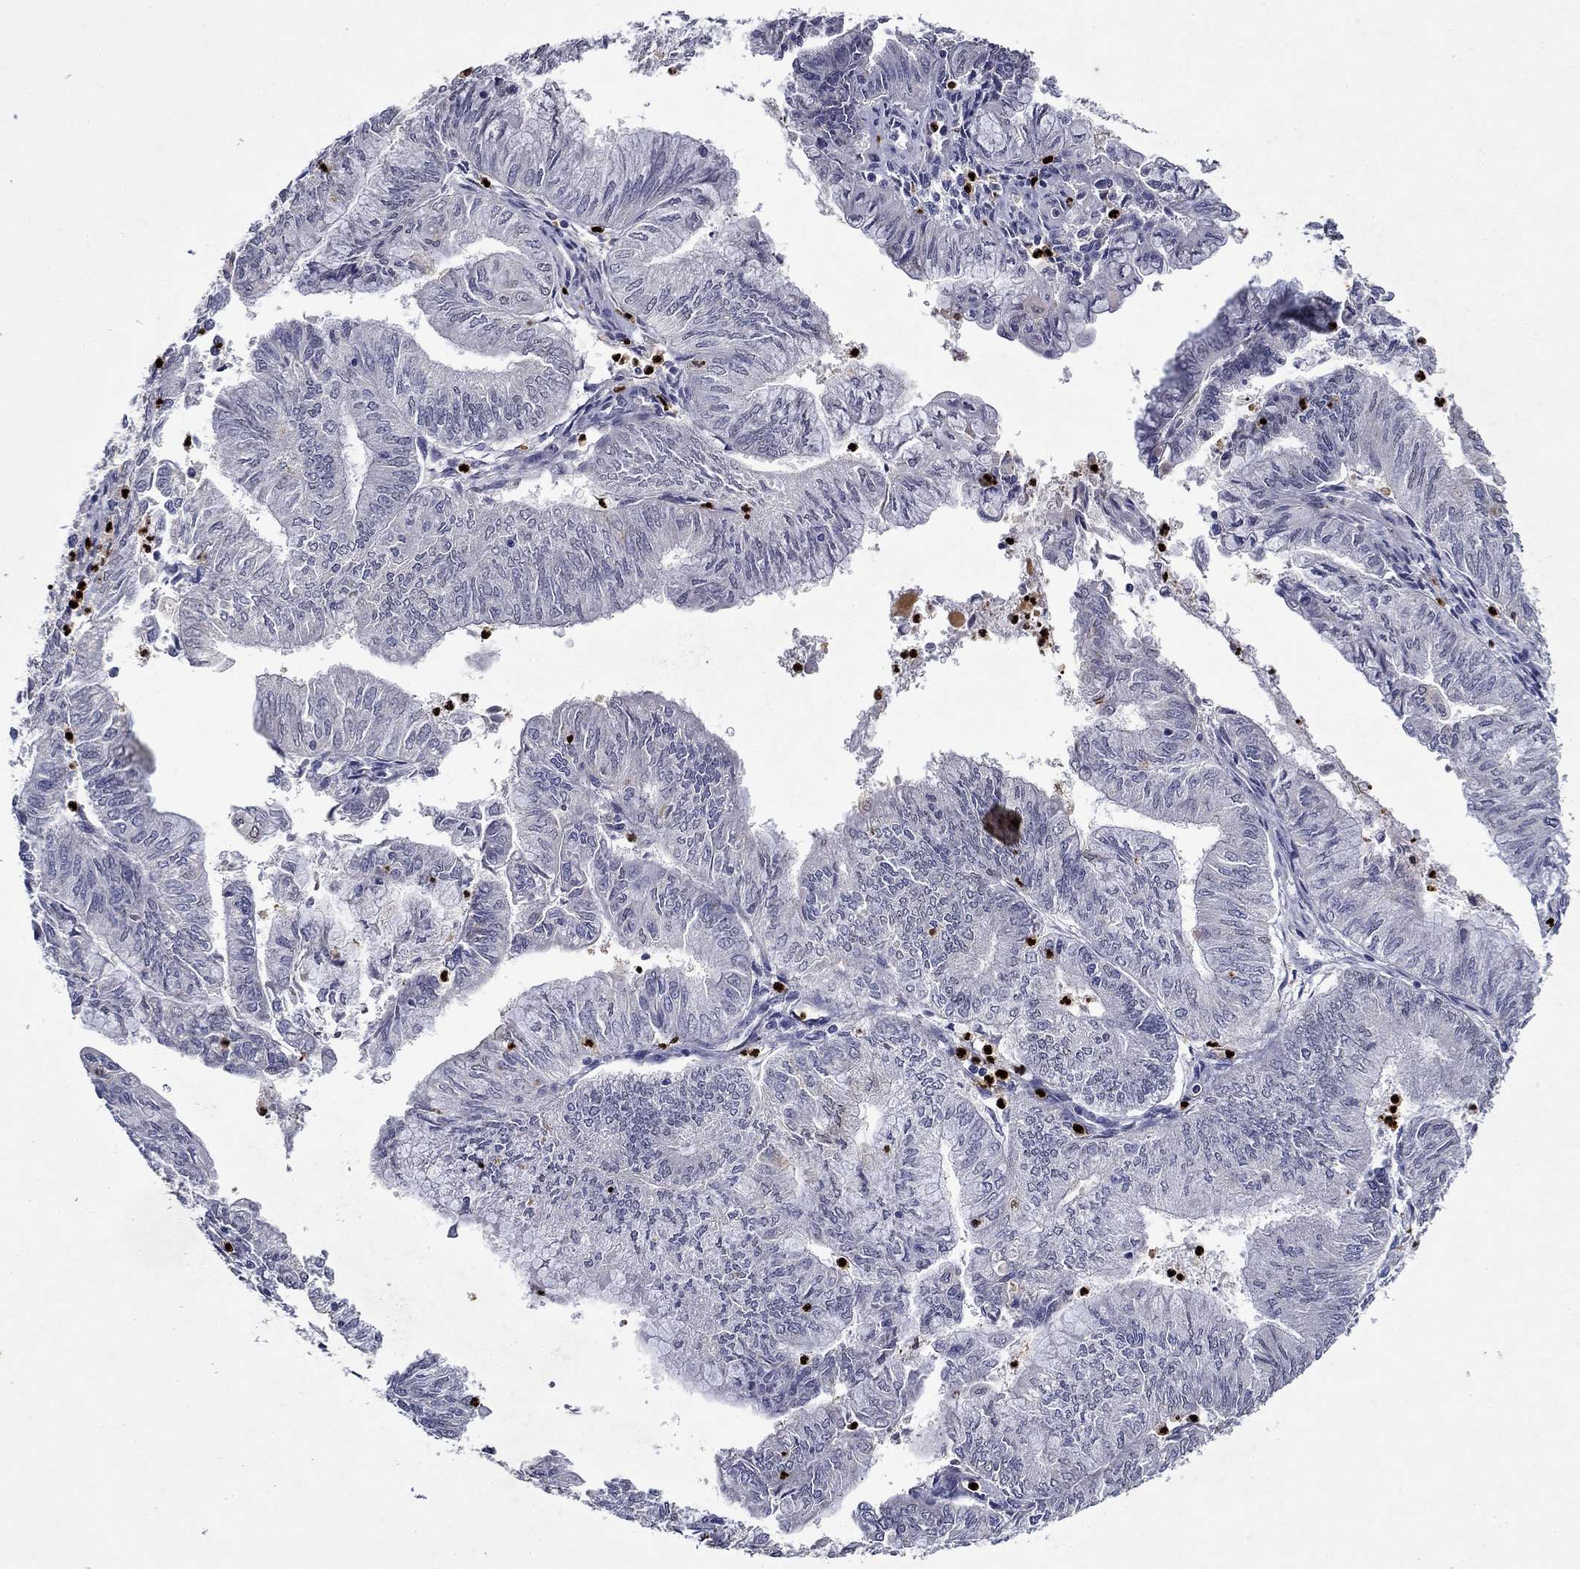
{"staining": {"intensity": "negative", "quantity": "none", "location": "none"}, "tissue": "endometrial cancer", "cell_type": "Tumor cells", "image_type": "cancer", "snomed": [{"axis": "morphology", "description": "Adenocarcinoma, NOS"}, {"axis": "topography", "description": "Endometrium"}], "caption": "Photomicrograph shows no significant protein staining in tumor cells of endometrial cancer.", "gene": "IRF5", "patient": {"sex": "female", "age": 59}}